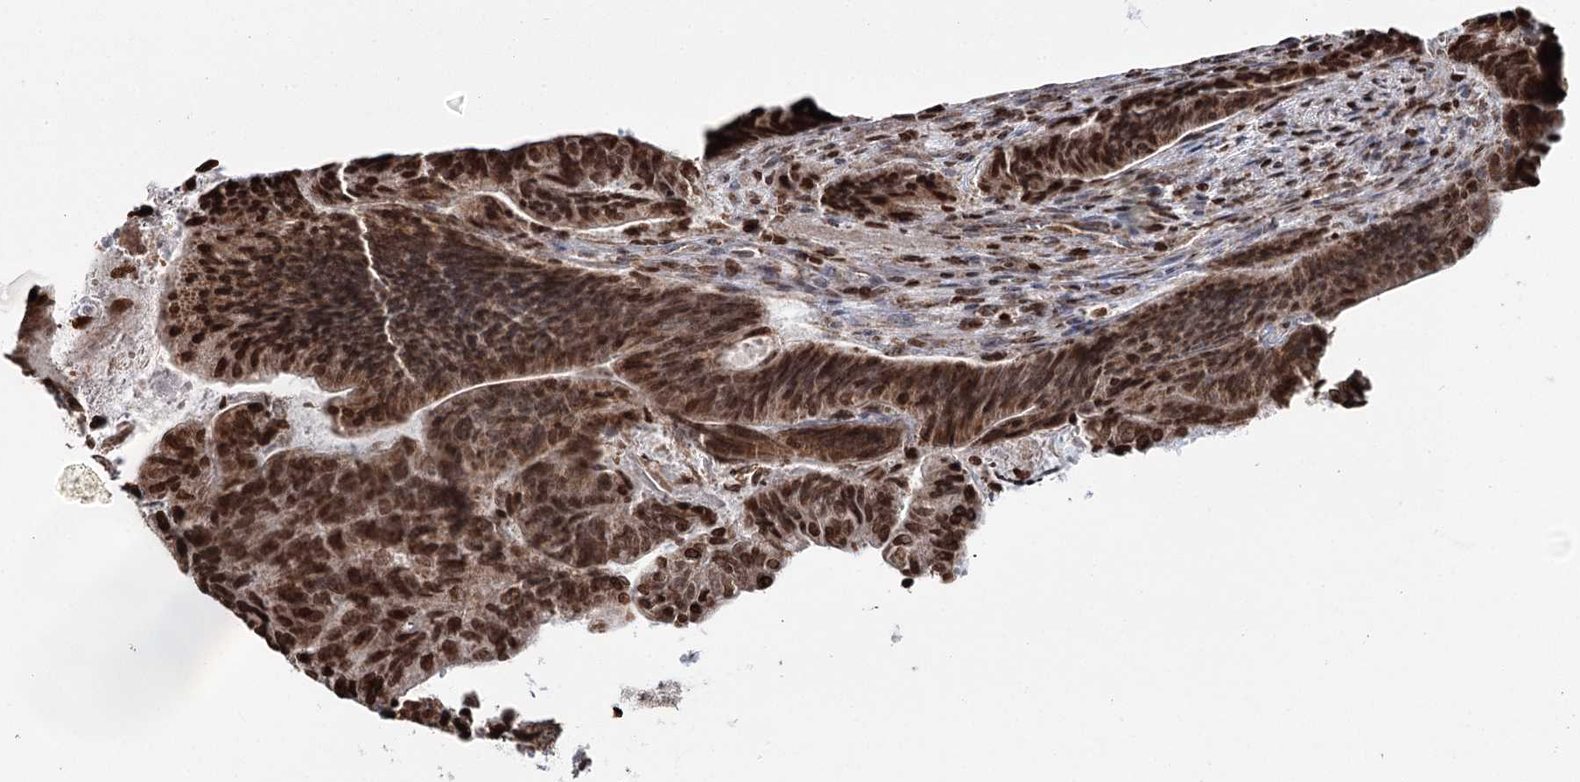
{"staining": {"intensity": "strong", "quantity": ">75%", "location": "cytoplasmic/membranous,nuclear"}, "tissue": "colorectal cancer", "cell_type": "Tumor cells", "image_type": "cancer", "snomed": [{"axis": "morphology", "description": "Adenocarcinoma, NOS"}, {"axis": "topography", "description": "Colon"}], "caption": "Colorectal adenocarcinoma stained with a protein marker reveals strong staining in tumor cells.", "gene": "PDHX", "patient": {"sex": "female", "age": 67}}